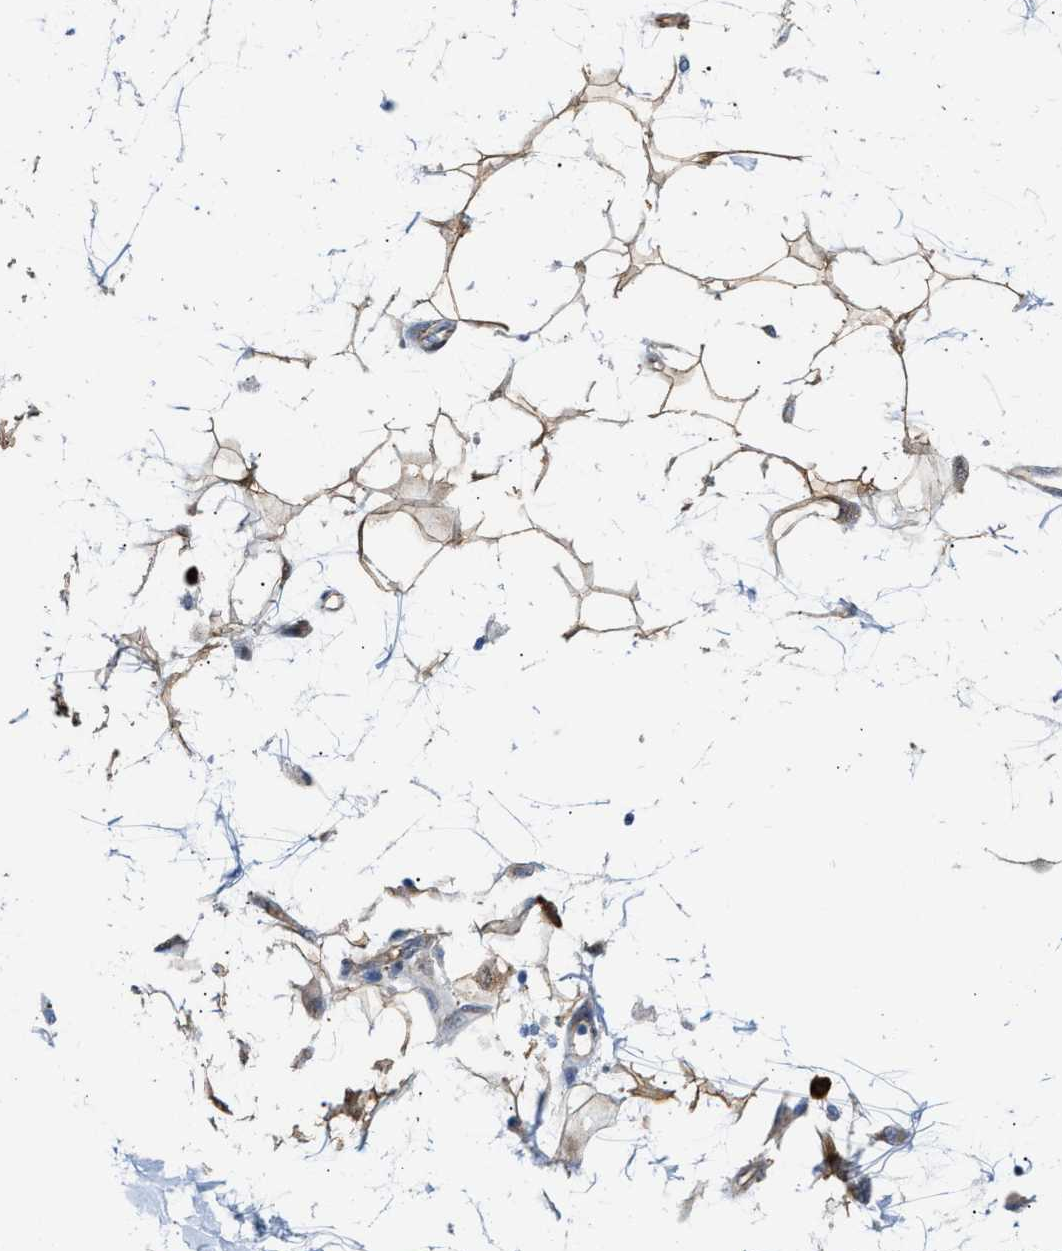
{"staining": {"intensity": "moderate", "quantity": "<25%", "location": "cytoplasmic/membranous"}, "tissue": "adipose tissue", "cell_type": "Adipocytes", "image_type": "normal", "snomed": [{"axis": "morphology", "description": "Squamous cell carcinoma, NOS"}, {"axis": "topography", "description": "Skin"}], "caption": "Protein expression analysis of unremarkable human adipose tissue reveals moderate cytoplasmic/membranous staining in about <25% of adipocytes. (DAB (3,3'-diaminobenzidine) IHC, brown staining for protein, blue staining for nuclei).", "gene": "FHL1", "patient": {"sex": "male", "age": 83}}